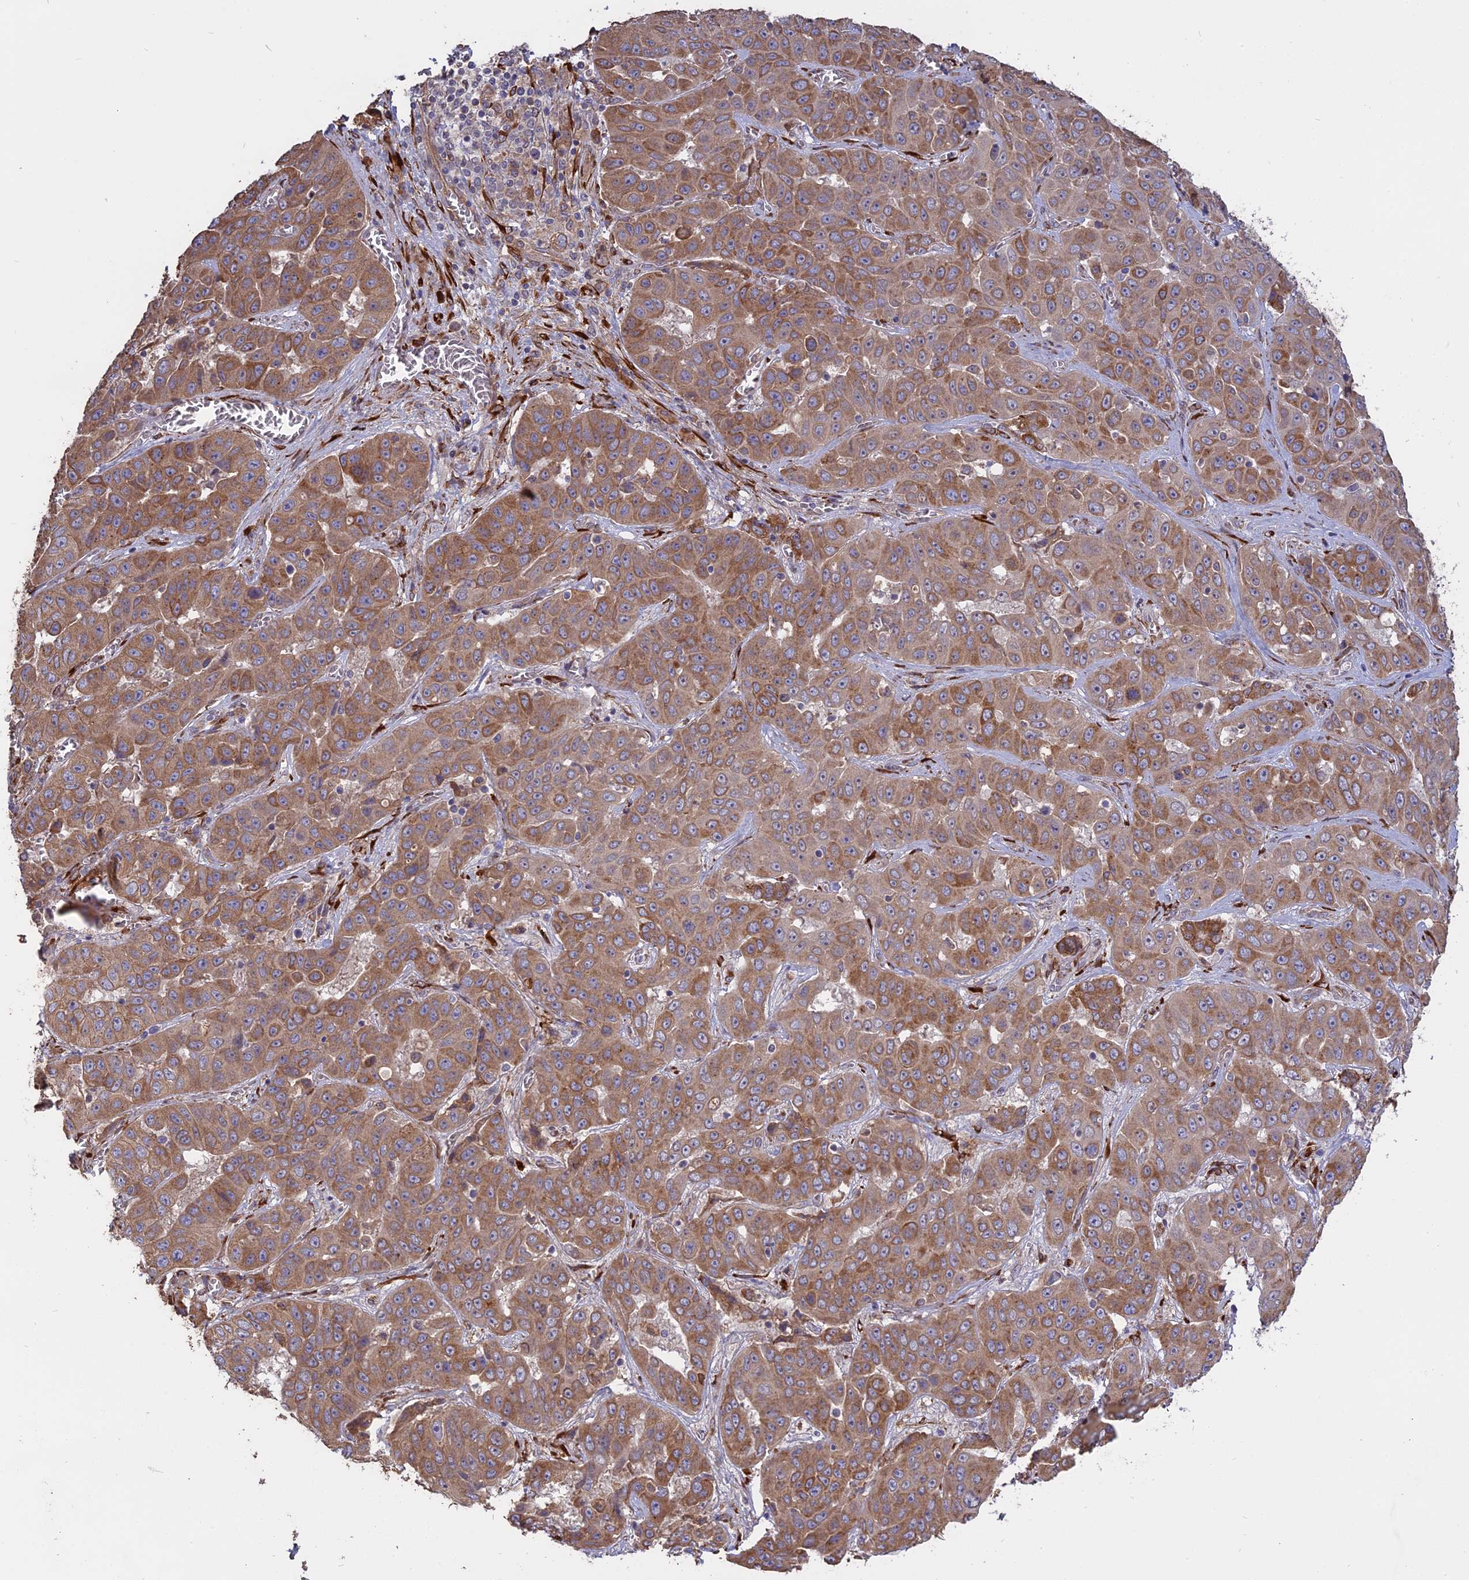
{"staining": {"intensity": "moderate", "quantity": ">75%", "location": "cytoplasmic/membranous"}, "tissue": "liver cancer", "cell_type": "Tumor cells", "image_type": "cancer", "snomed": [{"axis": "morphology", "description": "Cholangiocarcinoma"}, {"axis": "topography", "description": "Liver"}], "caption": "This histopathology image demonstrates IHC staining of human liver cholangiocarcinoma, with medium moderate cytoplasmic/membranous positivity in approximately >75% of tumor cells.", "gene": "PPIC", "patient": {"sex": "female", "age": 52}}